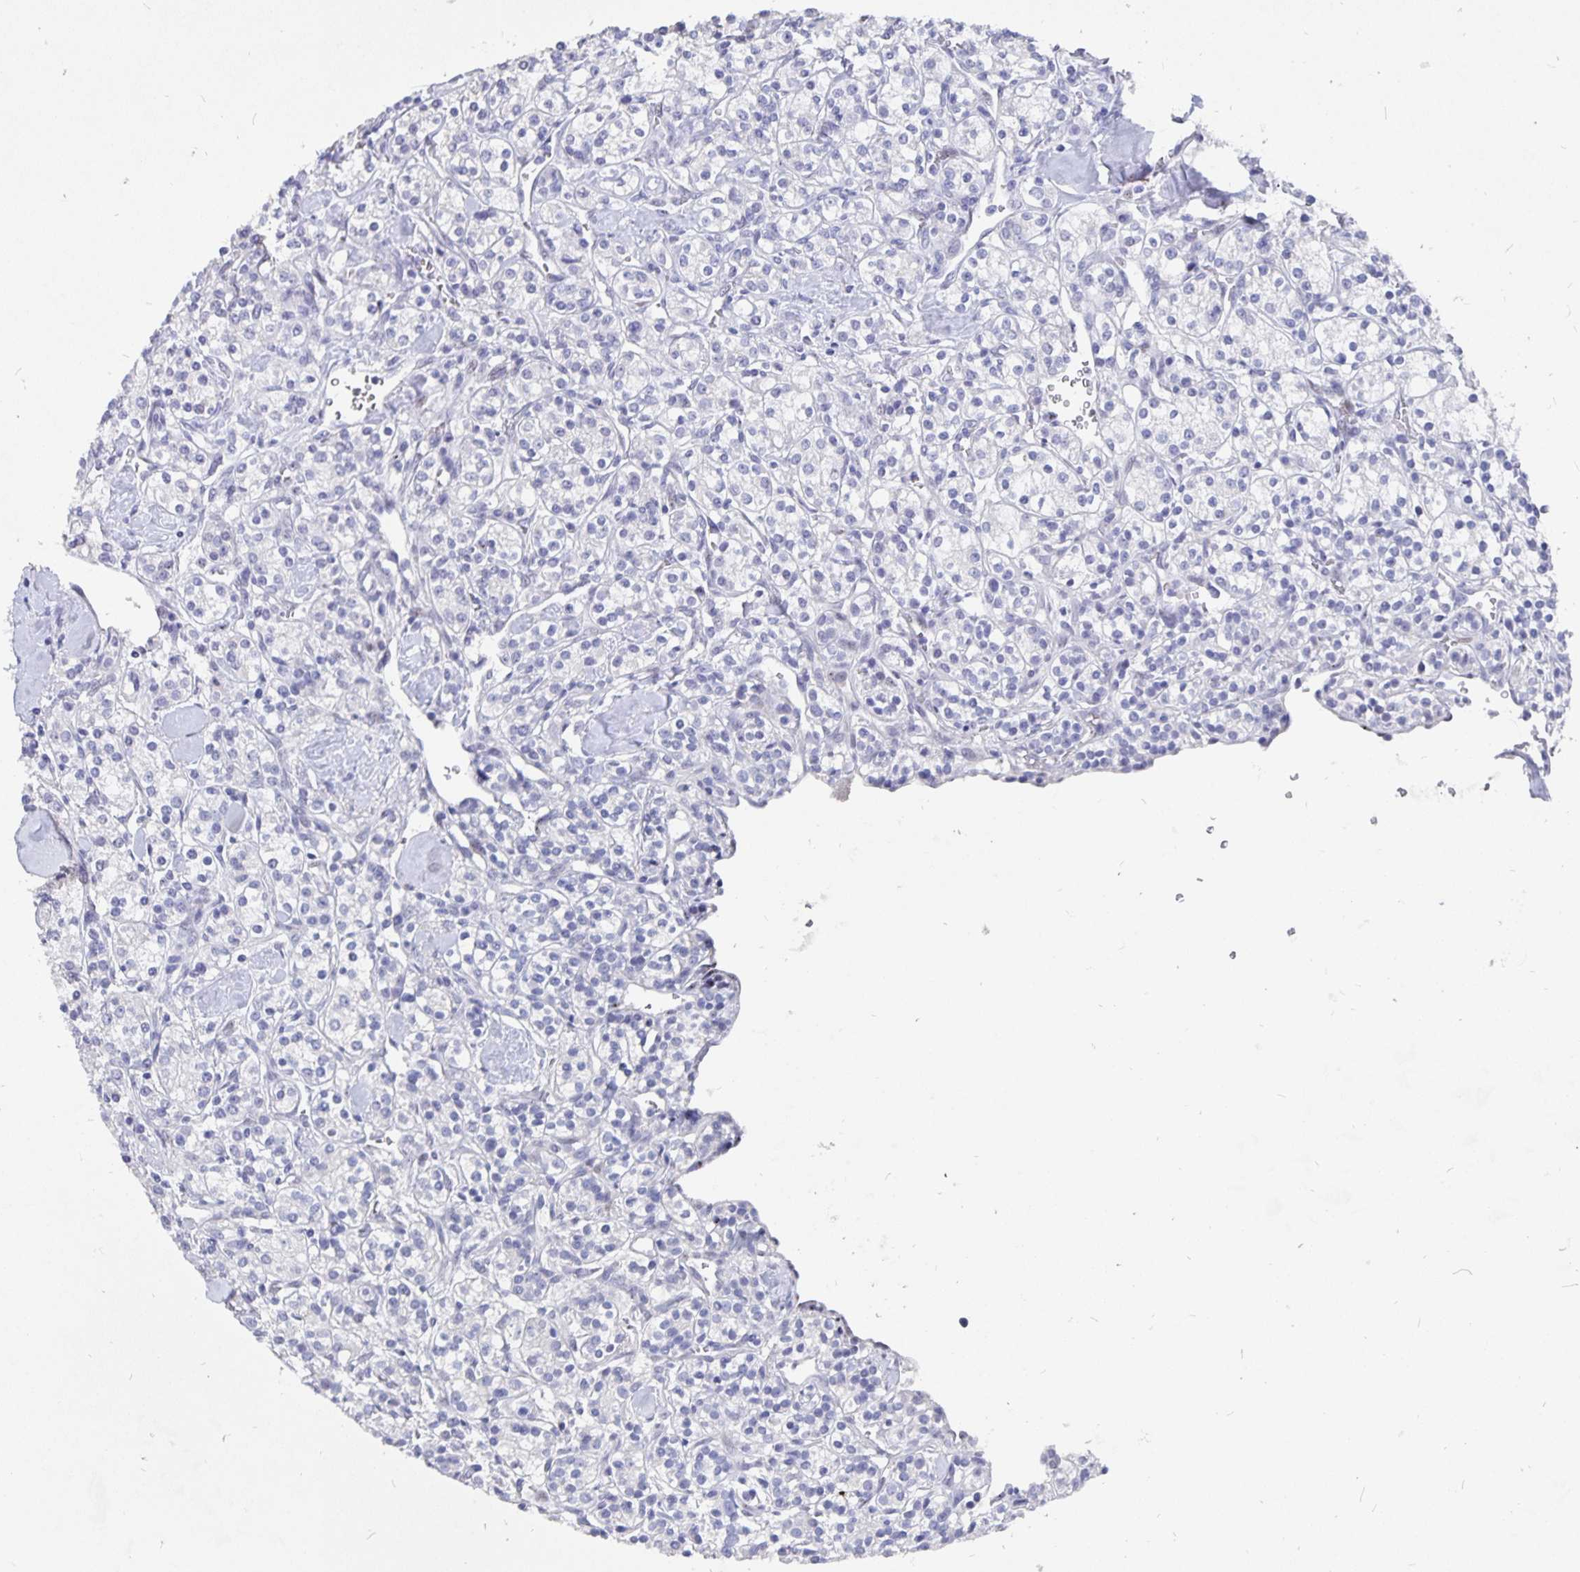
{"staining": {"intensity": "negative", "quantity": "none", "location": "none"}, "tissue": "renal cancer", "cell_type": "Tumor cells", "image_type": "cancer", "snomed": [{"axis": "morphology", "description": "Adenocarcinoma, NOS"}, {"axis": "topography", "description": "Kidney"}], "caption": "Tumor cells are negative for protein expression in human renal cancer.", "gene": "SMOC1", "patient": {"sex": "male", "age": 77}}